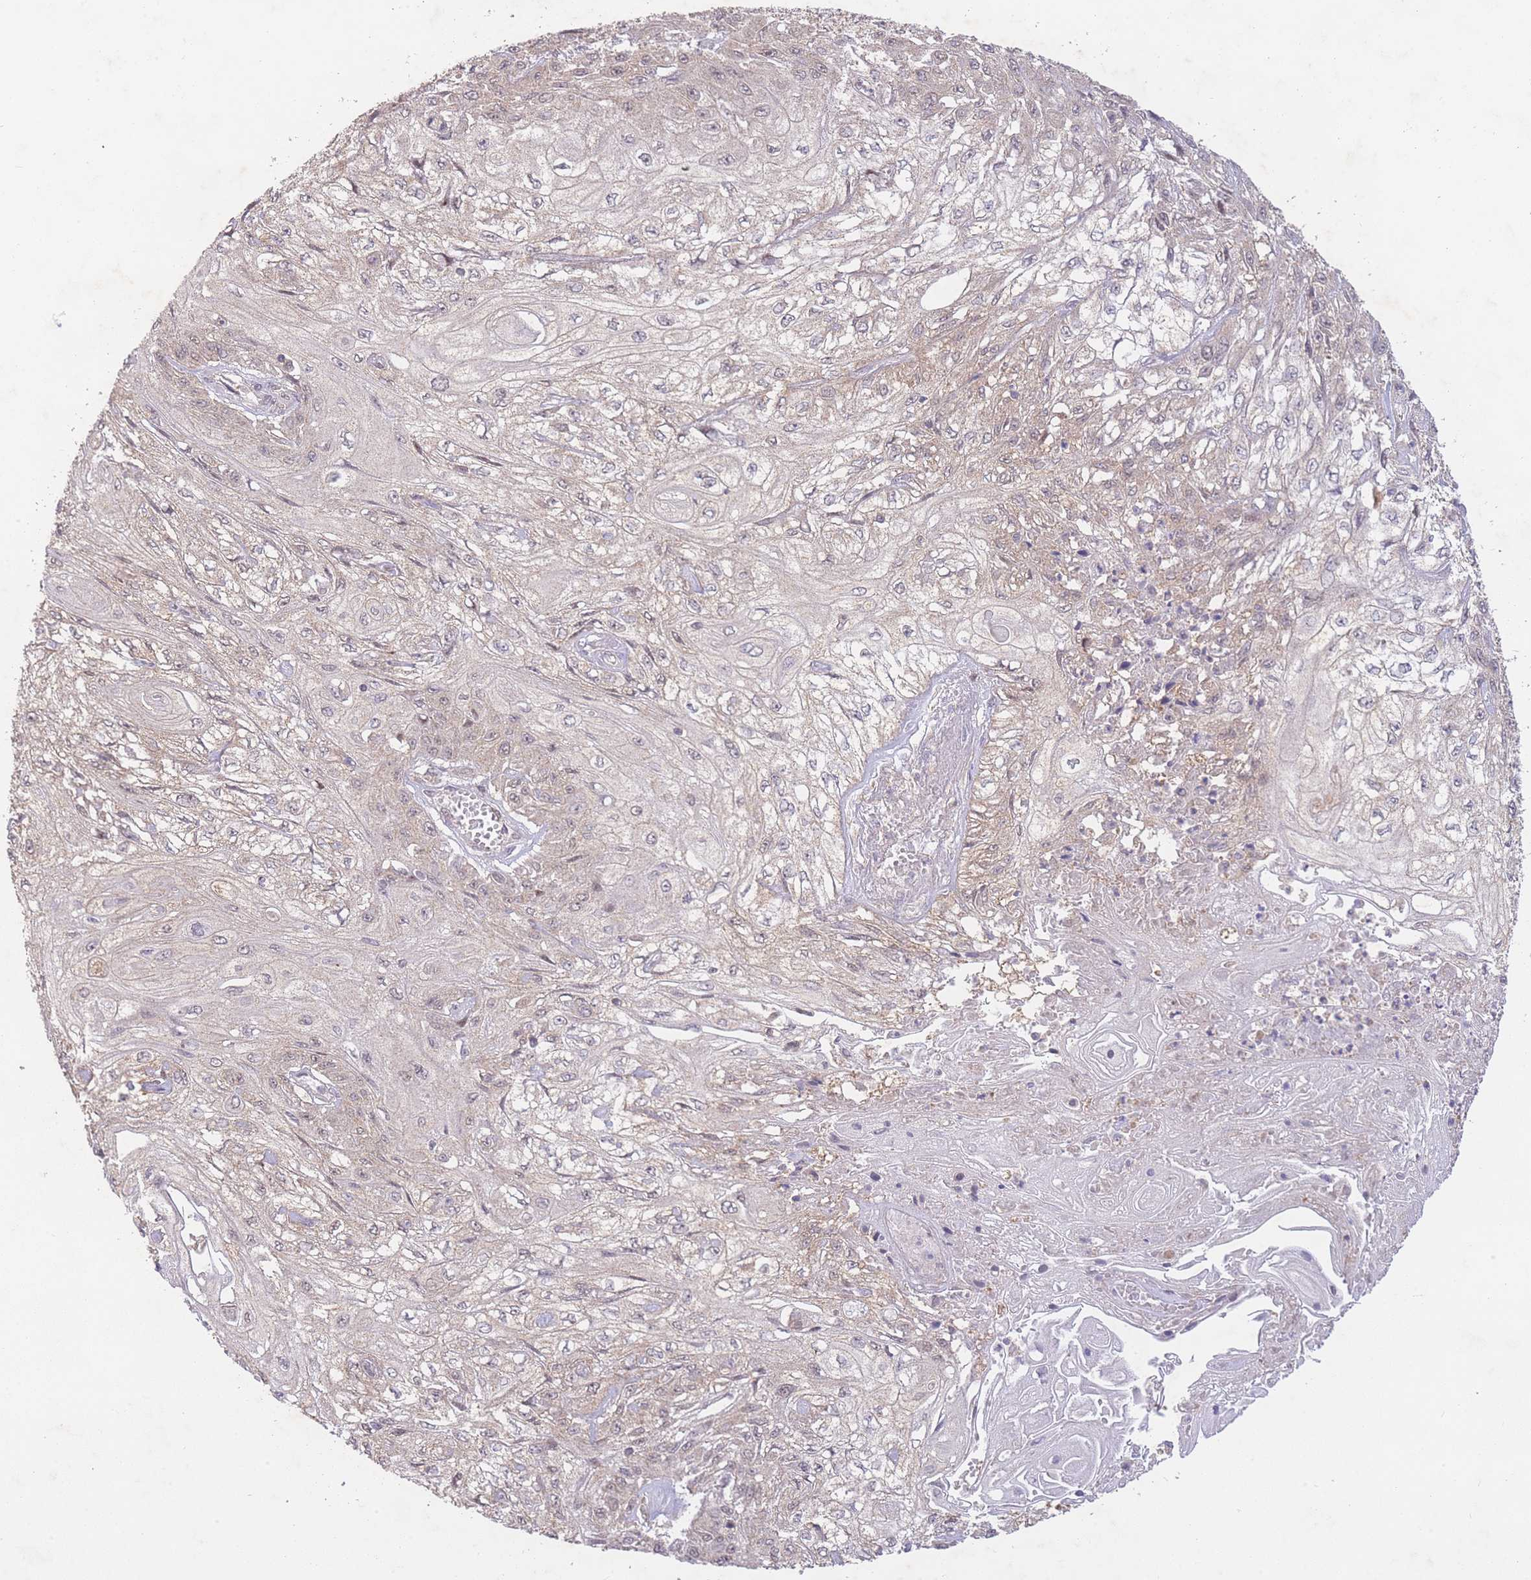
{"staining": {"intensity": "negative", "quantity": "none", "location": "none"}, "tissue": "skin cancer", "cell_type": "Tumor cells", "image_type": "cancer", "snomed": [{"axis": "morphology", "description": "Squamous cell carcinoma, NOS"}, {"axis": "morphology", "description": "Squamous cell carcinoma, metastatic, NOS"}, {"axis": "topography", "description": "Skin"}, {"axis": "topography", "description": "Lymph node"}], "caption": "This histopathology image is of squamous cell carcinoma (skin) stained with immunohistochemistry (IHC) to label a protein in brown with the nuclei are counter-stained blue. There is no expression in tumor cells.", "gene": "RNF144B", "patient": {"sex": "male", "age": 75}}